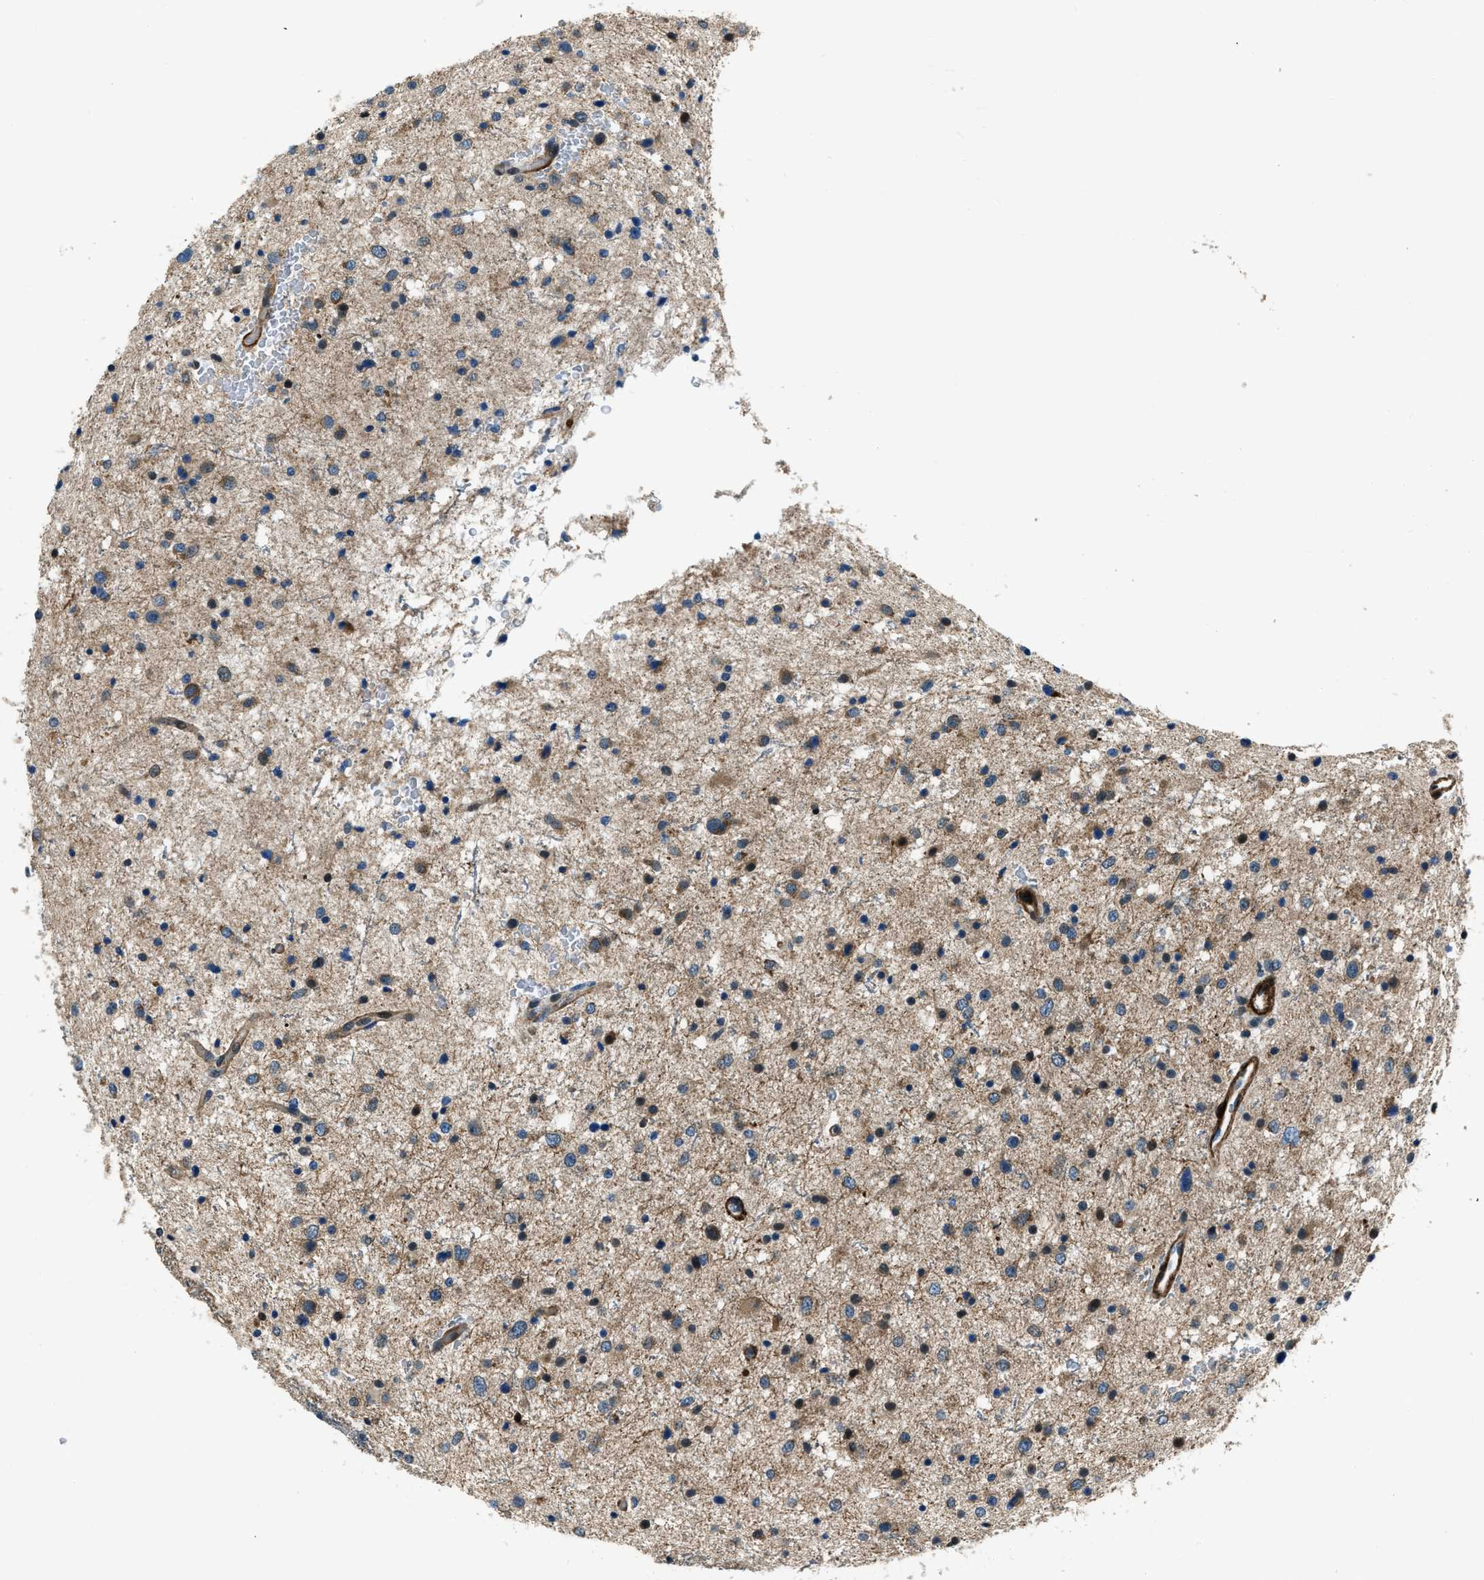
{"staining": {"intensity": "moderate", "quantity": ">75%", "location": "cytoplasmic/membranous"}, "tissue": "glioma", "cell_type": "Tumor cells", "image_type": "cancer", "snomed": [{"axis": "morphology", "description": "Glioma, malignant, Low grade"}, {"axis": "topography", "description": "Brain"}], "caption": "Protein expression by IHC displays moderate cytoplasmic/membranous expression in approximately >75% of tumor cells in malignant low-grade glioma.", "gene": "NUDCD3", "patient": {"sex": "female", "age": 37}}